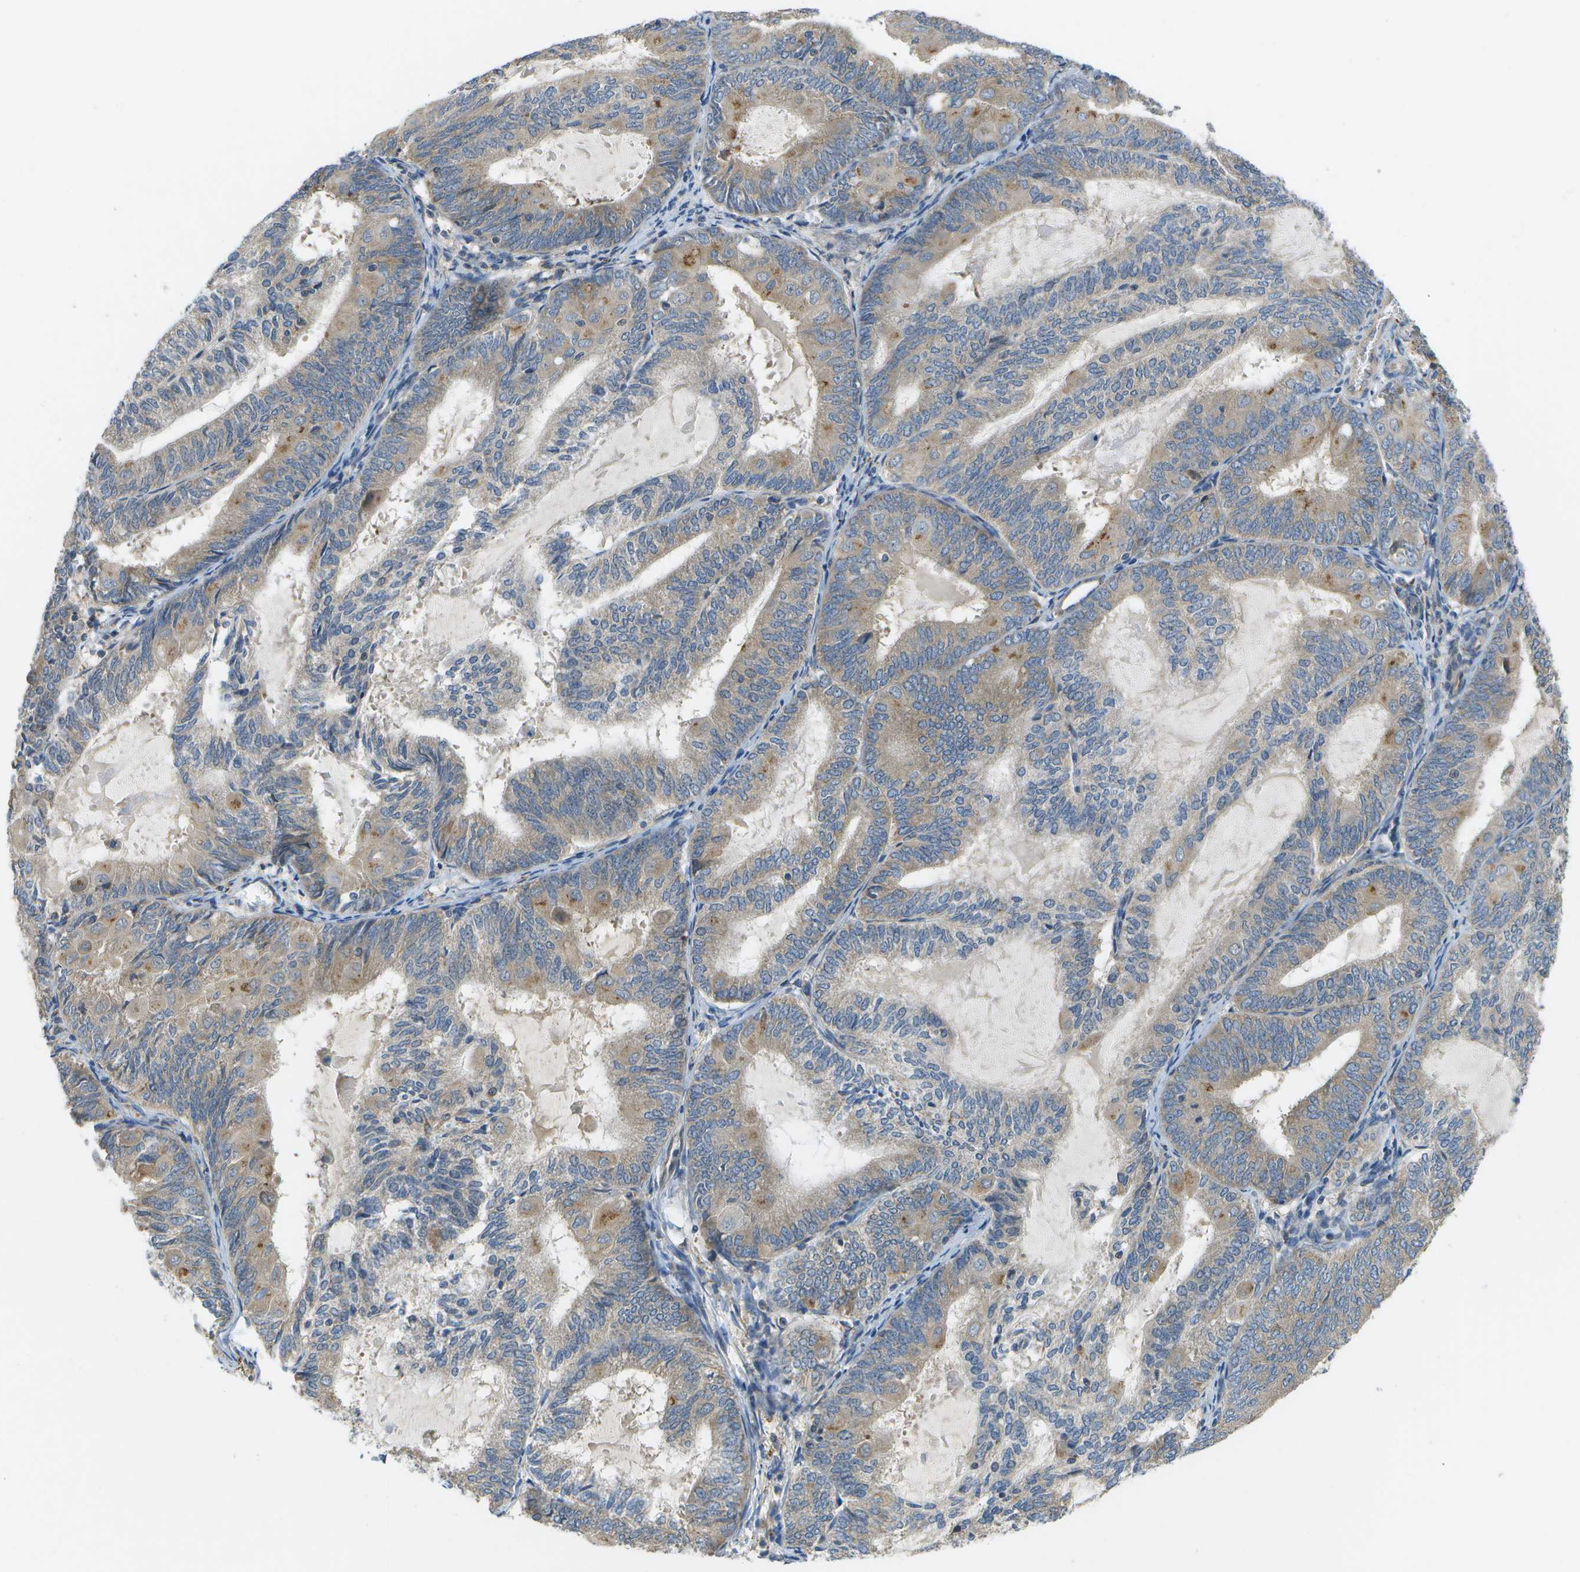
{"staining": {"intensity": "weak", "quantity": "<25%", "location": "cytoplasmic/membranous"}, "tissue": "endometrial cancer", "cell_type": "Tumor cells", "image_type": "cancer", "snomed": [{"axis": "morphology", "description": "Adenocarcinoma, NOS"}, {"axis": "topography", "description": "Endometrium"}], "caption": "Endometrial cancer (adenocarcinoma) stained for a protein using IHC shows no positivity tumor cells.", "gene": "SLC25A20", "patient": {"sex": "female", "age": 81}}